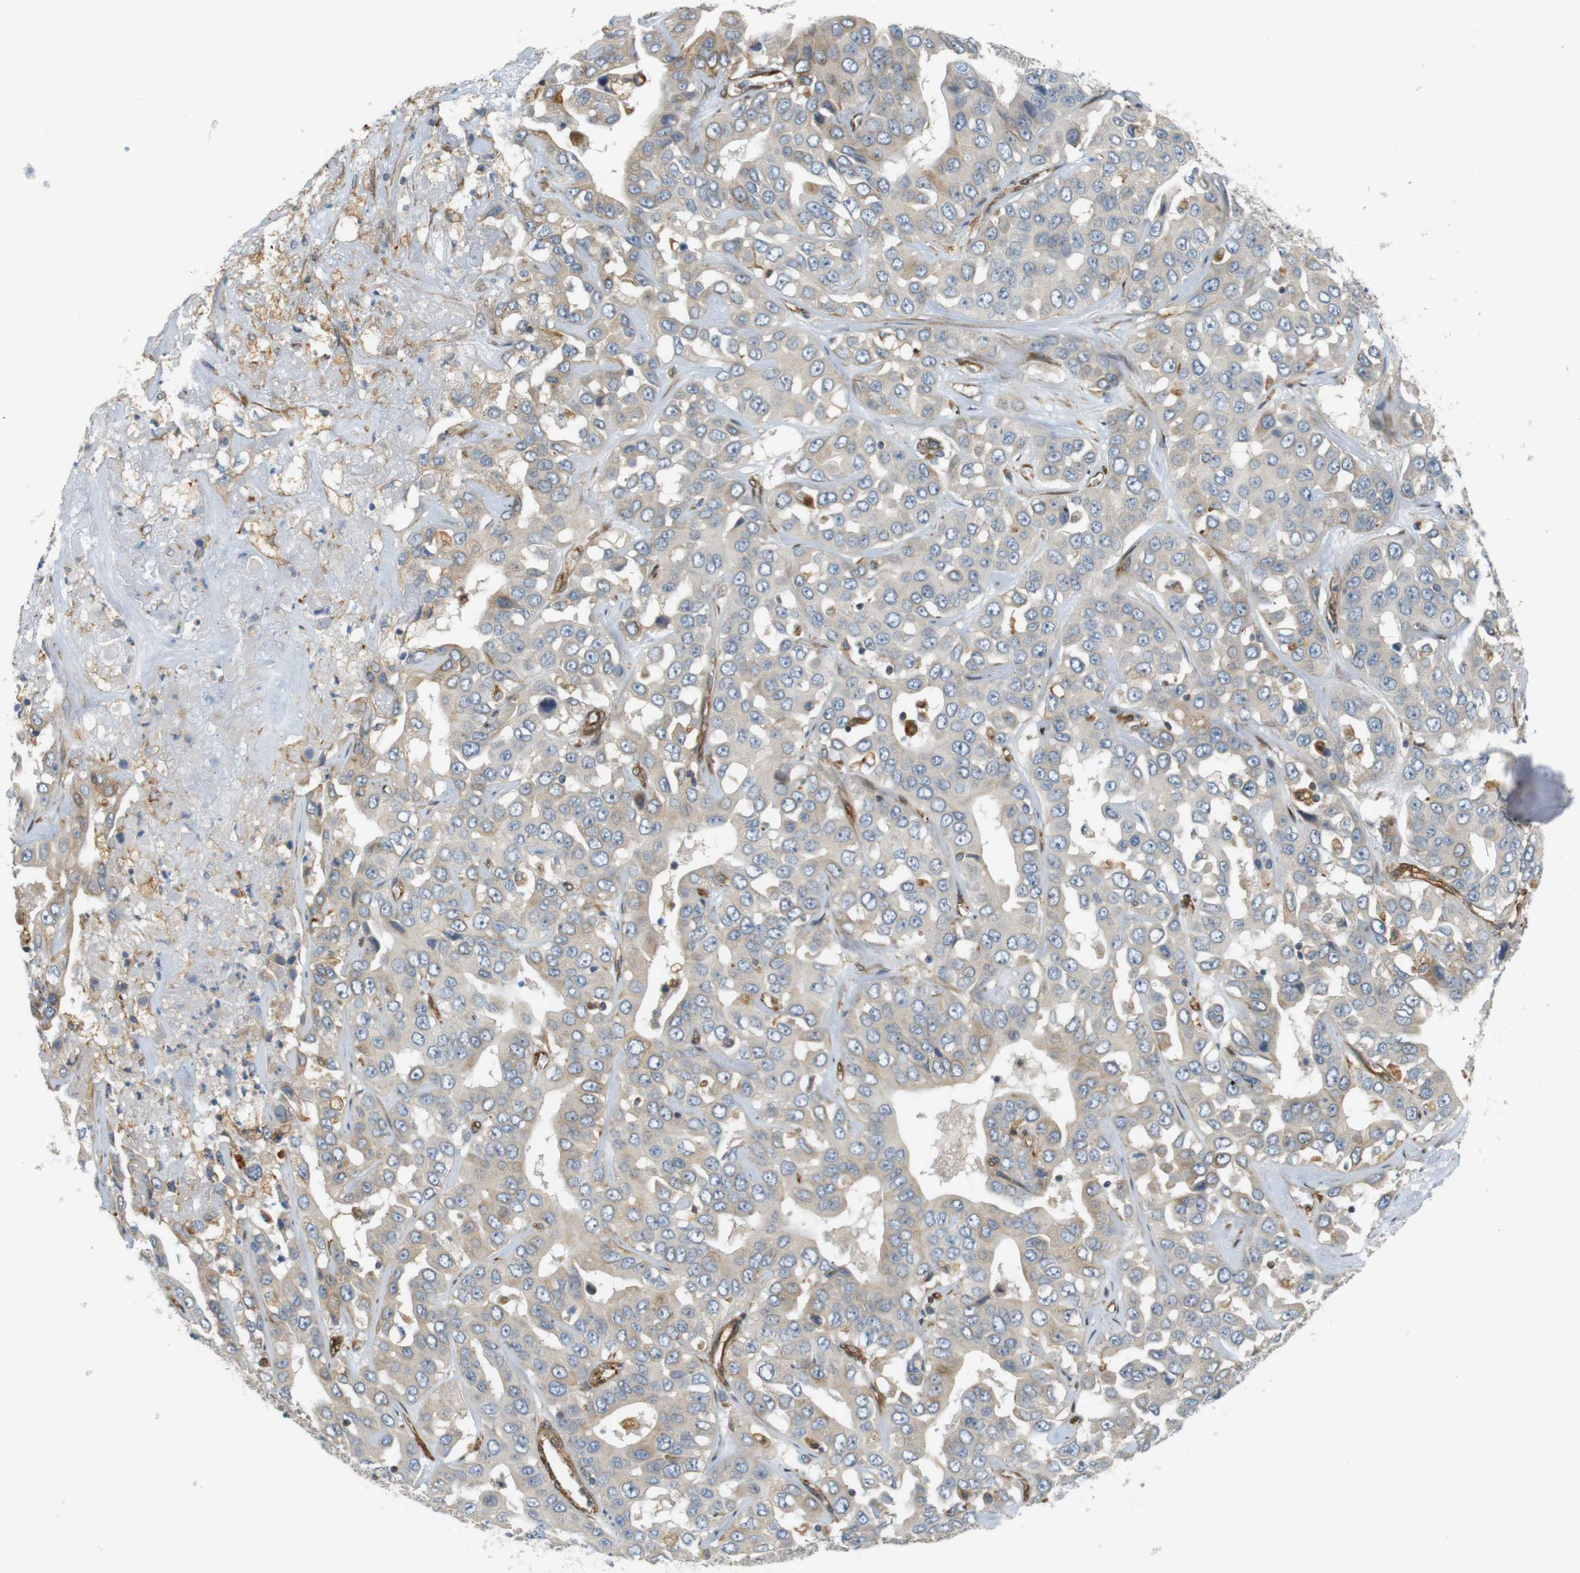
{"staining": {"intensity": "negative", "quantity": "none", "location": "none"}, "tissue": "liver cancer", "cell_type": "Tumor cells", "image_type": "cancer", "snomed": [{"axis": "morphology", "description": "Cholangiocarcinoma"}, {"axis": "topography", "description": "Liver"}], "caption": "High power microscopy image of an immunohistochemistry image of liver cancer, revealing no significant staining in tumor cells. Nuclei are stained in blue.", "gene": "CYTH3", "patient": {"sex": "female", "age": 52}}